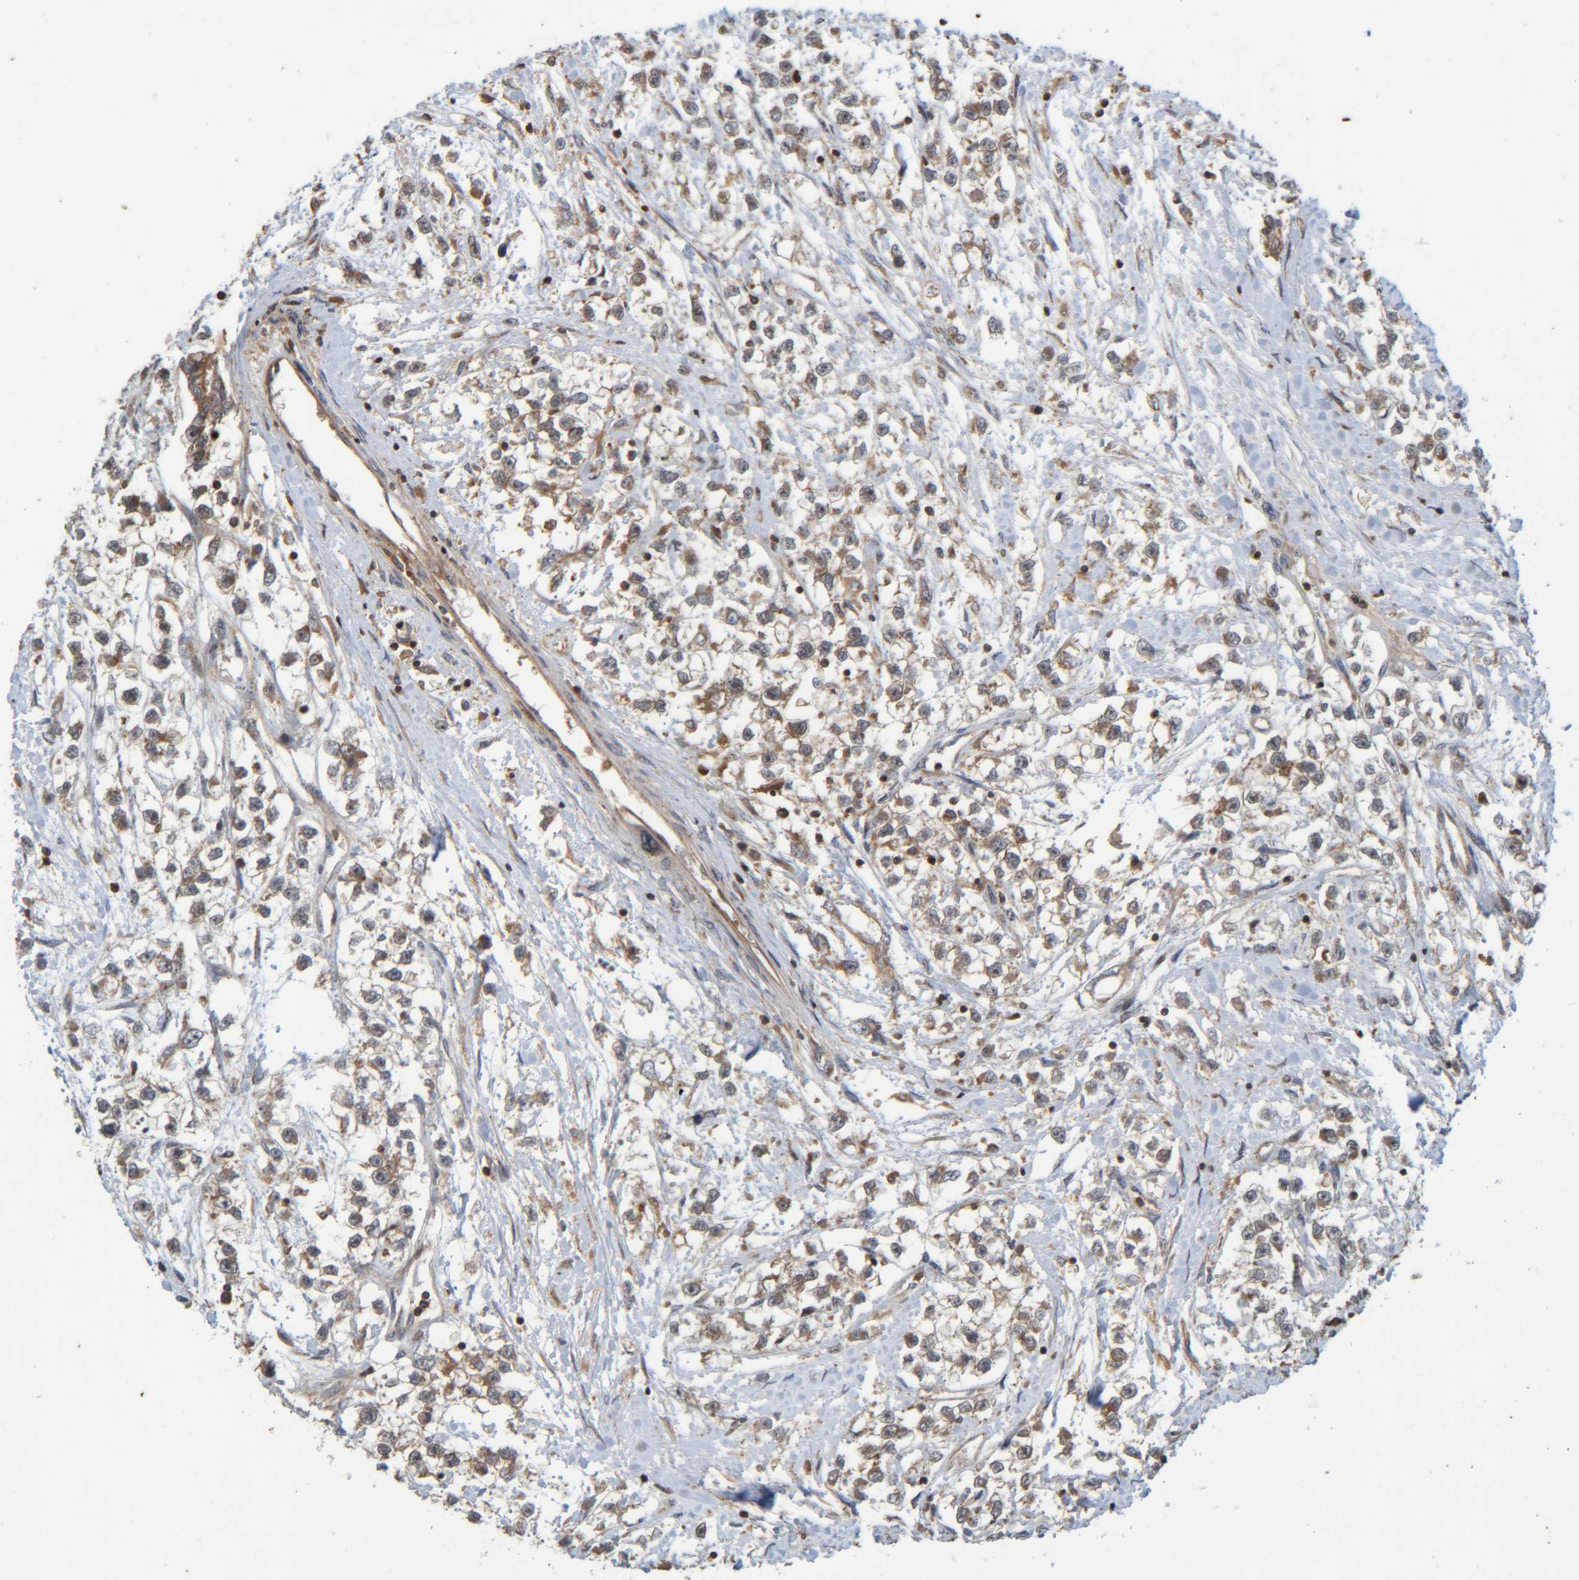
{"staining": {"intensity": "moderate", "quantity": ">75%", "location": "cytoplasmic/membranous"}, "tissue": "testis cancer", "cell_type": "Tumor cells", "image_type": "cancer", "snomed": [{"axis": "morphology", "description": "Seminoma, NOS"}, {"axis": "morphology", "description": "Carcinoma, Embryonal, NOS"}, {"axis": "topography", "description": "Testis"}], "caption": "Human seminoma (testis) stained for a protein (brown) demonstrates moderate cytoplasmic/membranous positive staining in approximately >75% of tumor cells.", "gene": "CCDC57", "patient": {"sex": "male", "age": 51}}